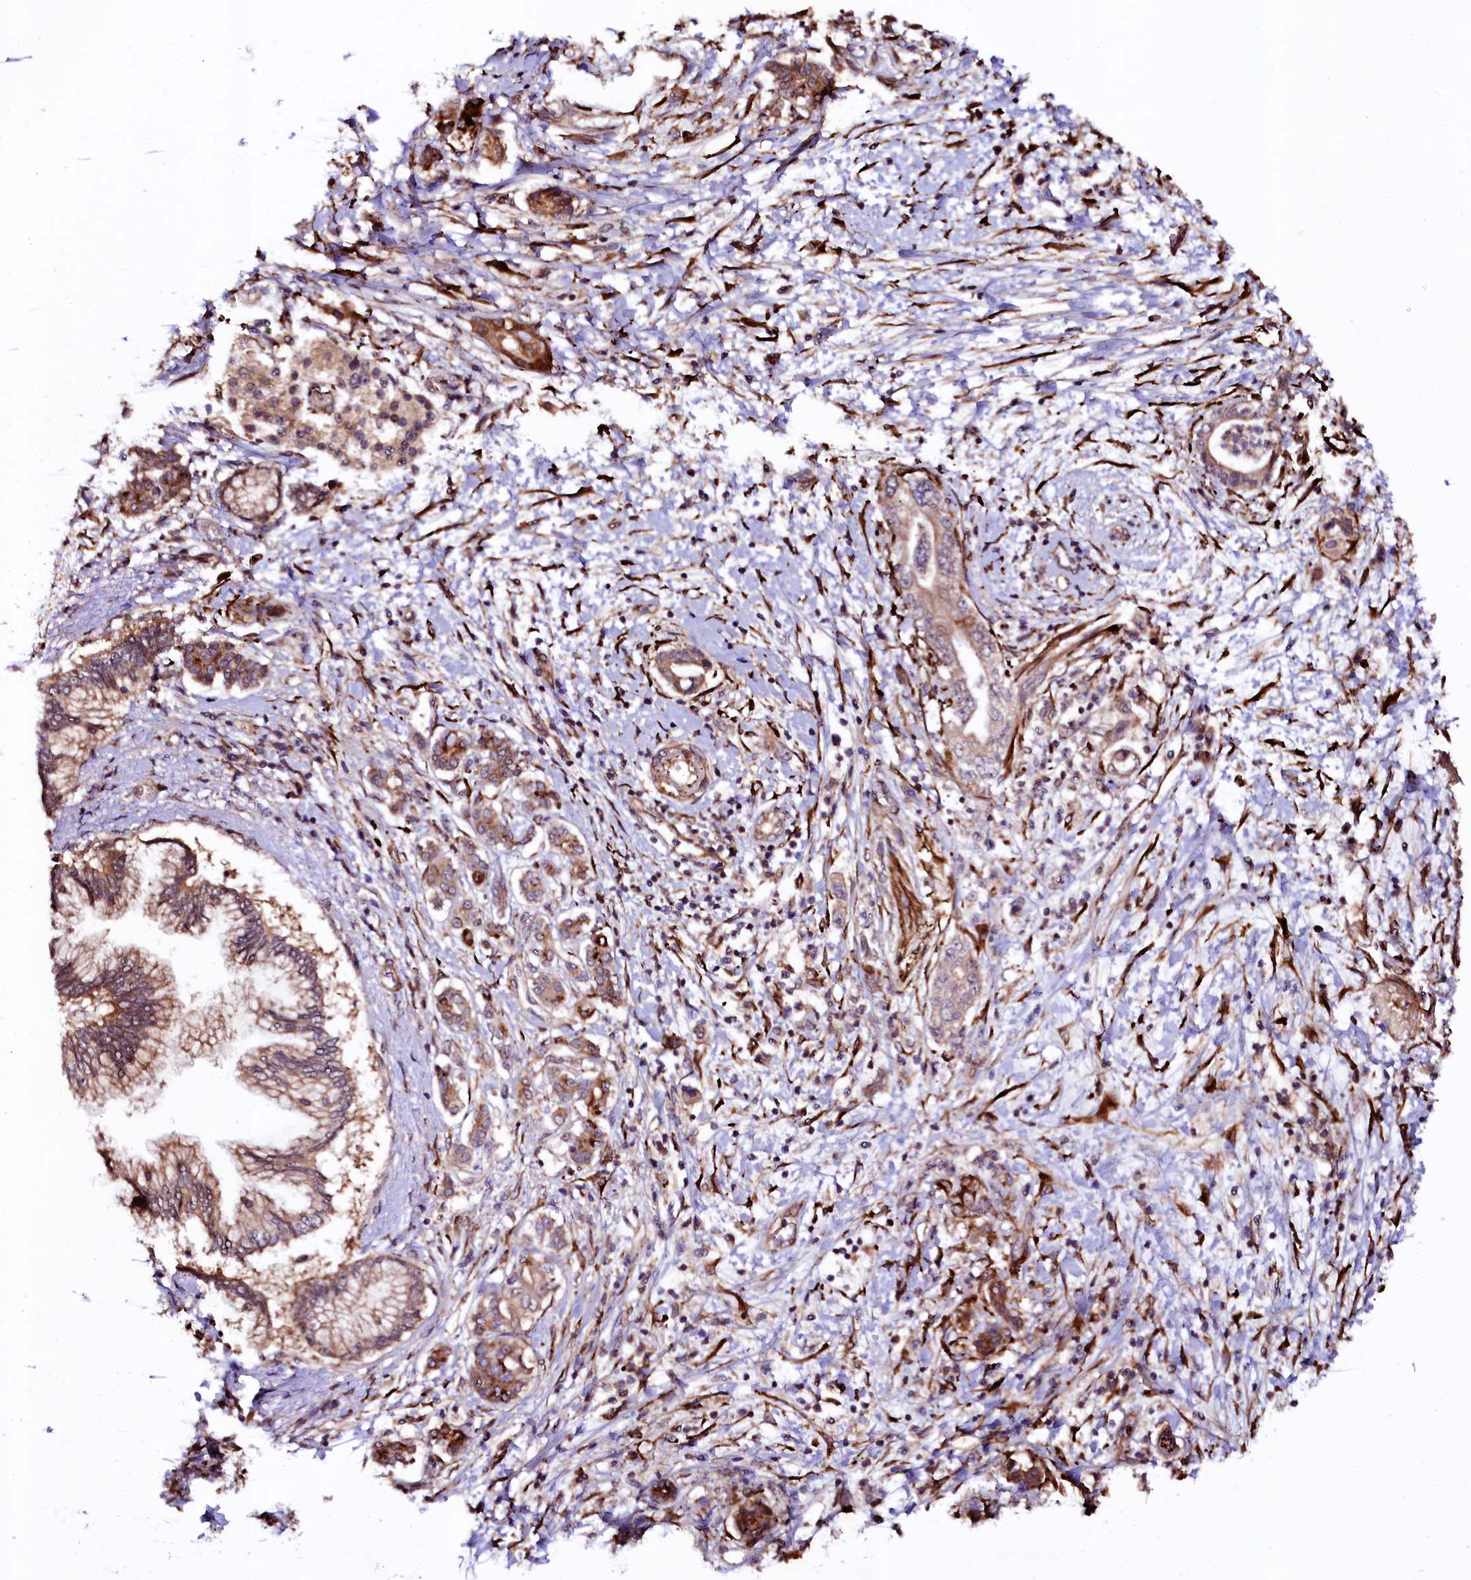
{"staining": {"intensity": "moderate", "quantity": ">75%", "location": "cytoplasmic/membranous"}, "tissue": "pancreatic cancer", "cell_type": "Tumor cells", "image_type": "cancer", "snomed": [{"axis": "morphology", "description": "Adenocarcinoma, NOS"}, {"axis": "topography", "description": "Pancreas"}], "caption": "Protein staining by immunohistochemistry (IHC) shows moderate cytoplasmic/membranous positivity in about >75% of tumor cells in pancreatic cancer. (DAB IHC with brightfield microscopy, high magnification).", "gene": "N4BP1", "patient": {"sex": "female", "age": 73}}